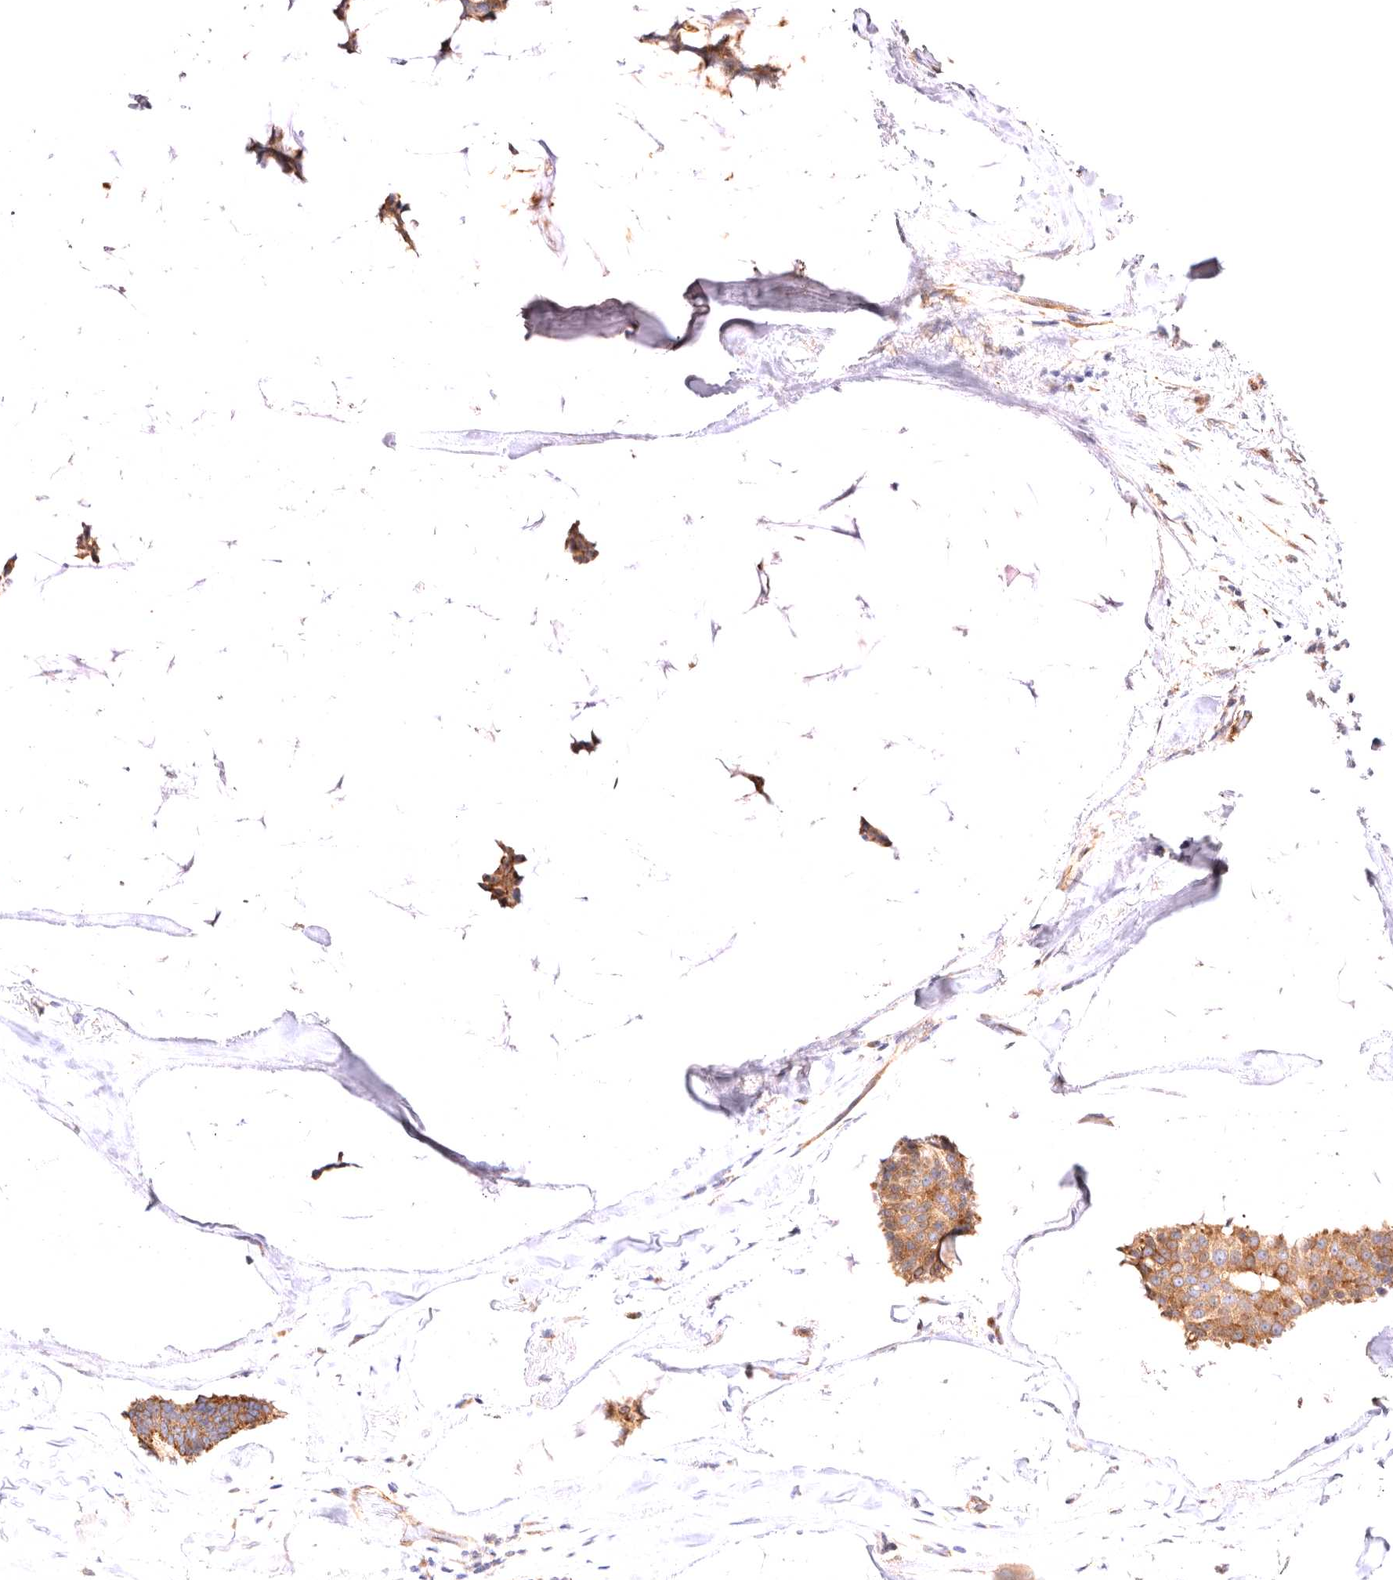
{"staining": {"intensity": "moderate", "quantity": ">75%", "location": "cytoplasmic/membranous"}, "tissue": "breast cancer", "cell_type": "Tumor cells", "image_type": "cancer", "snomed": [{"axis": "morphology", "description": "Duct carcinoma"}, {"axis": "topography", "description": "Breast"}], "caption": "About >75% of tumor cells in breast cancer (invasive ductal carcinoma) demonstrate moderate cytoplasmic/membranous protein positivity as visualized by brown immunohistochemical staining.", "gene": "VPS45", "patient": {"sex": "female", "age": 93}}